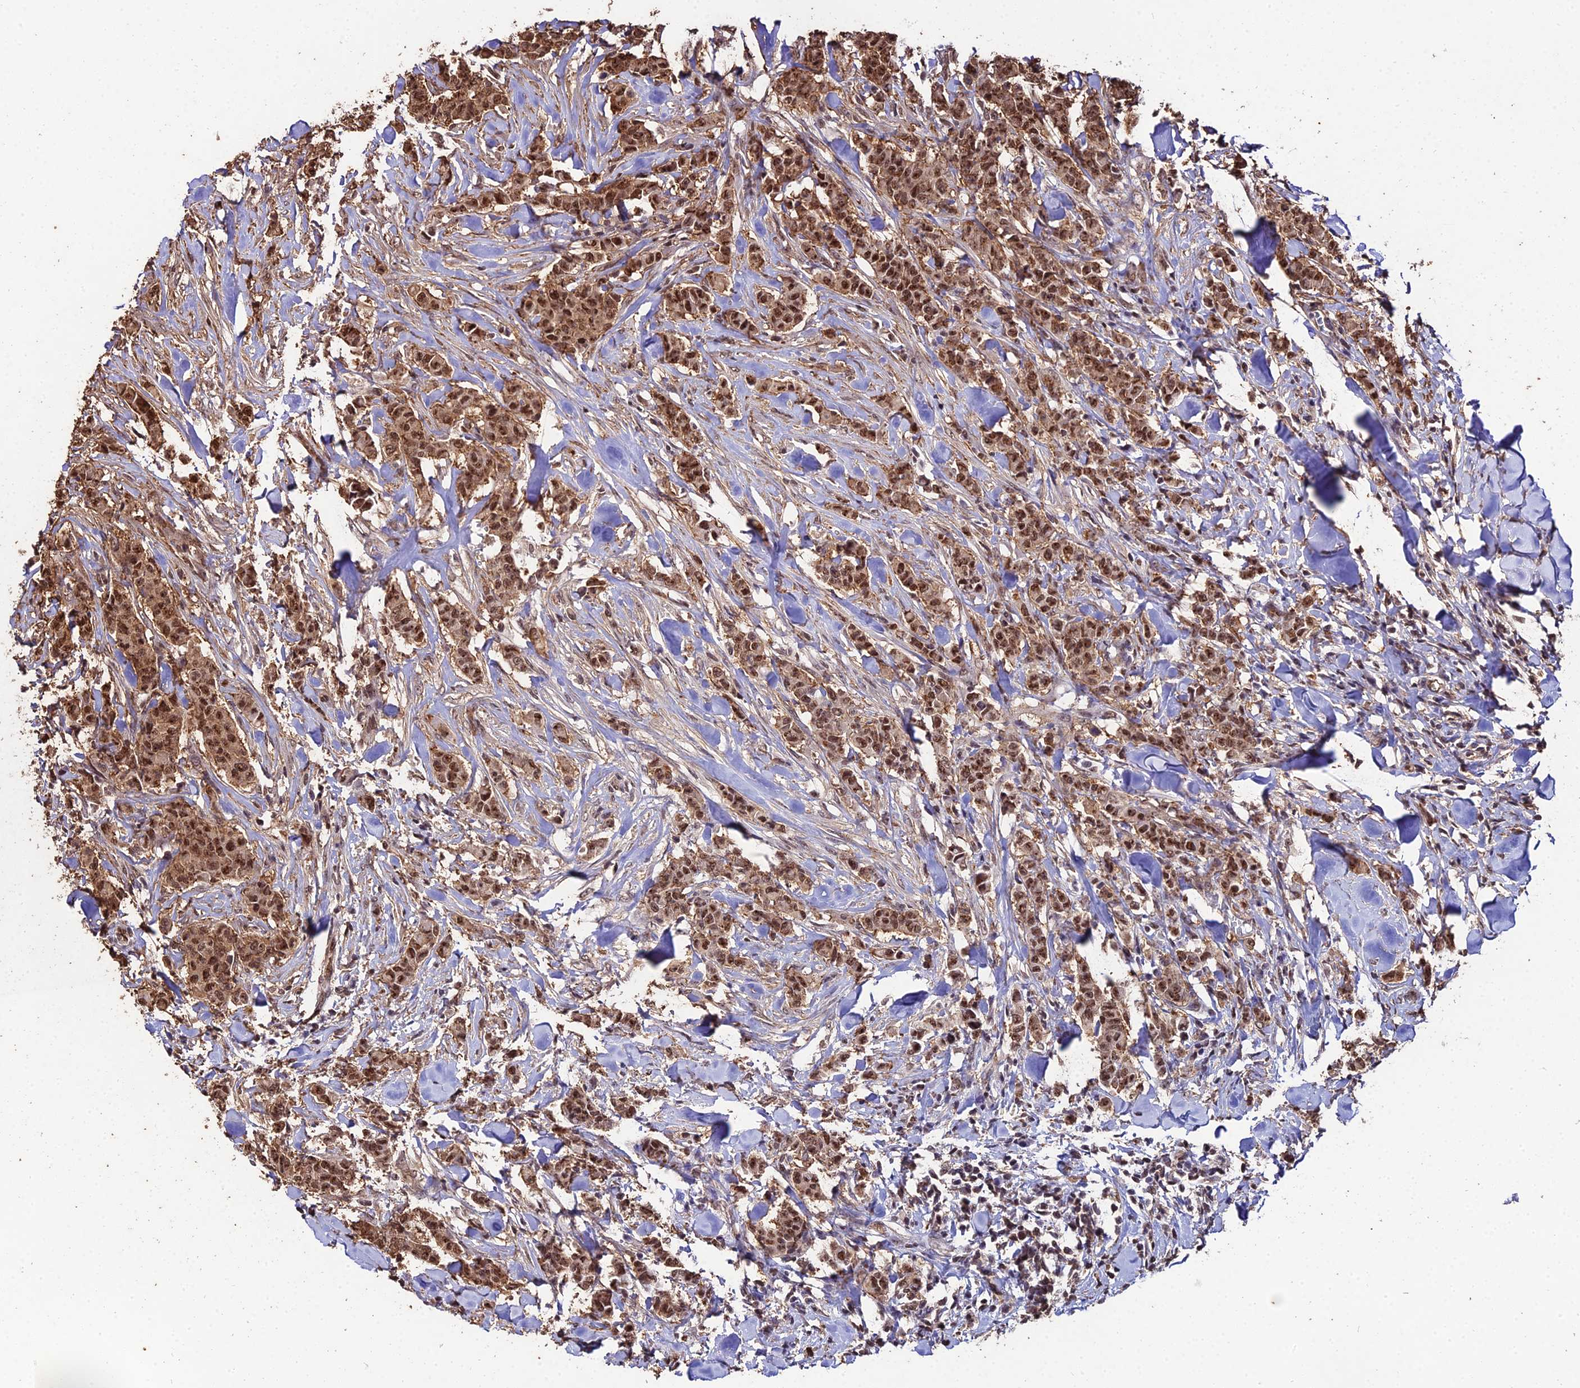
{"staining": {"intensity": "moderate", "quantity": ">75%", "location": "cytoplasmic/membranous,nuclear"}, "tissue": "breast cancer", "cell_type": "Tumor cells", "image_type": "cancer", "snomed": [{"axis": "morphology", "description": "Duct carcinoma"}, {"axis": "topography", "description": "Breast"}], "caption": "This micrograph demonstrates breast intraductal carcinoma stained with IHC to label a protein in brown. The cytoplasmic/membranous and nuclear of tumor cells show moderate positivity for the protein. Nuclei are counter-stained blue.", "gene": "PPP4C", "patient": {"sex": "female", "age": 40}}